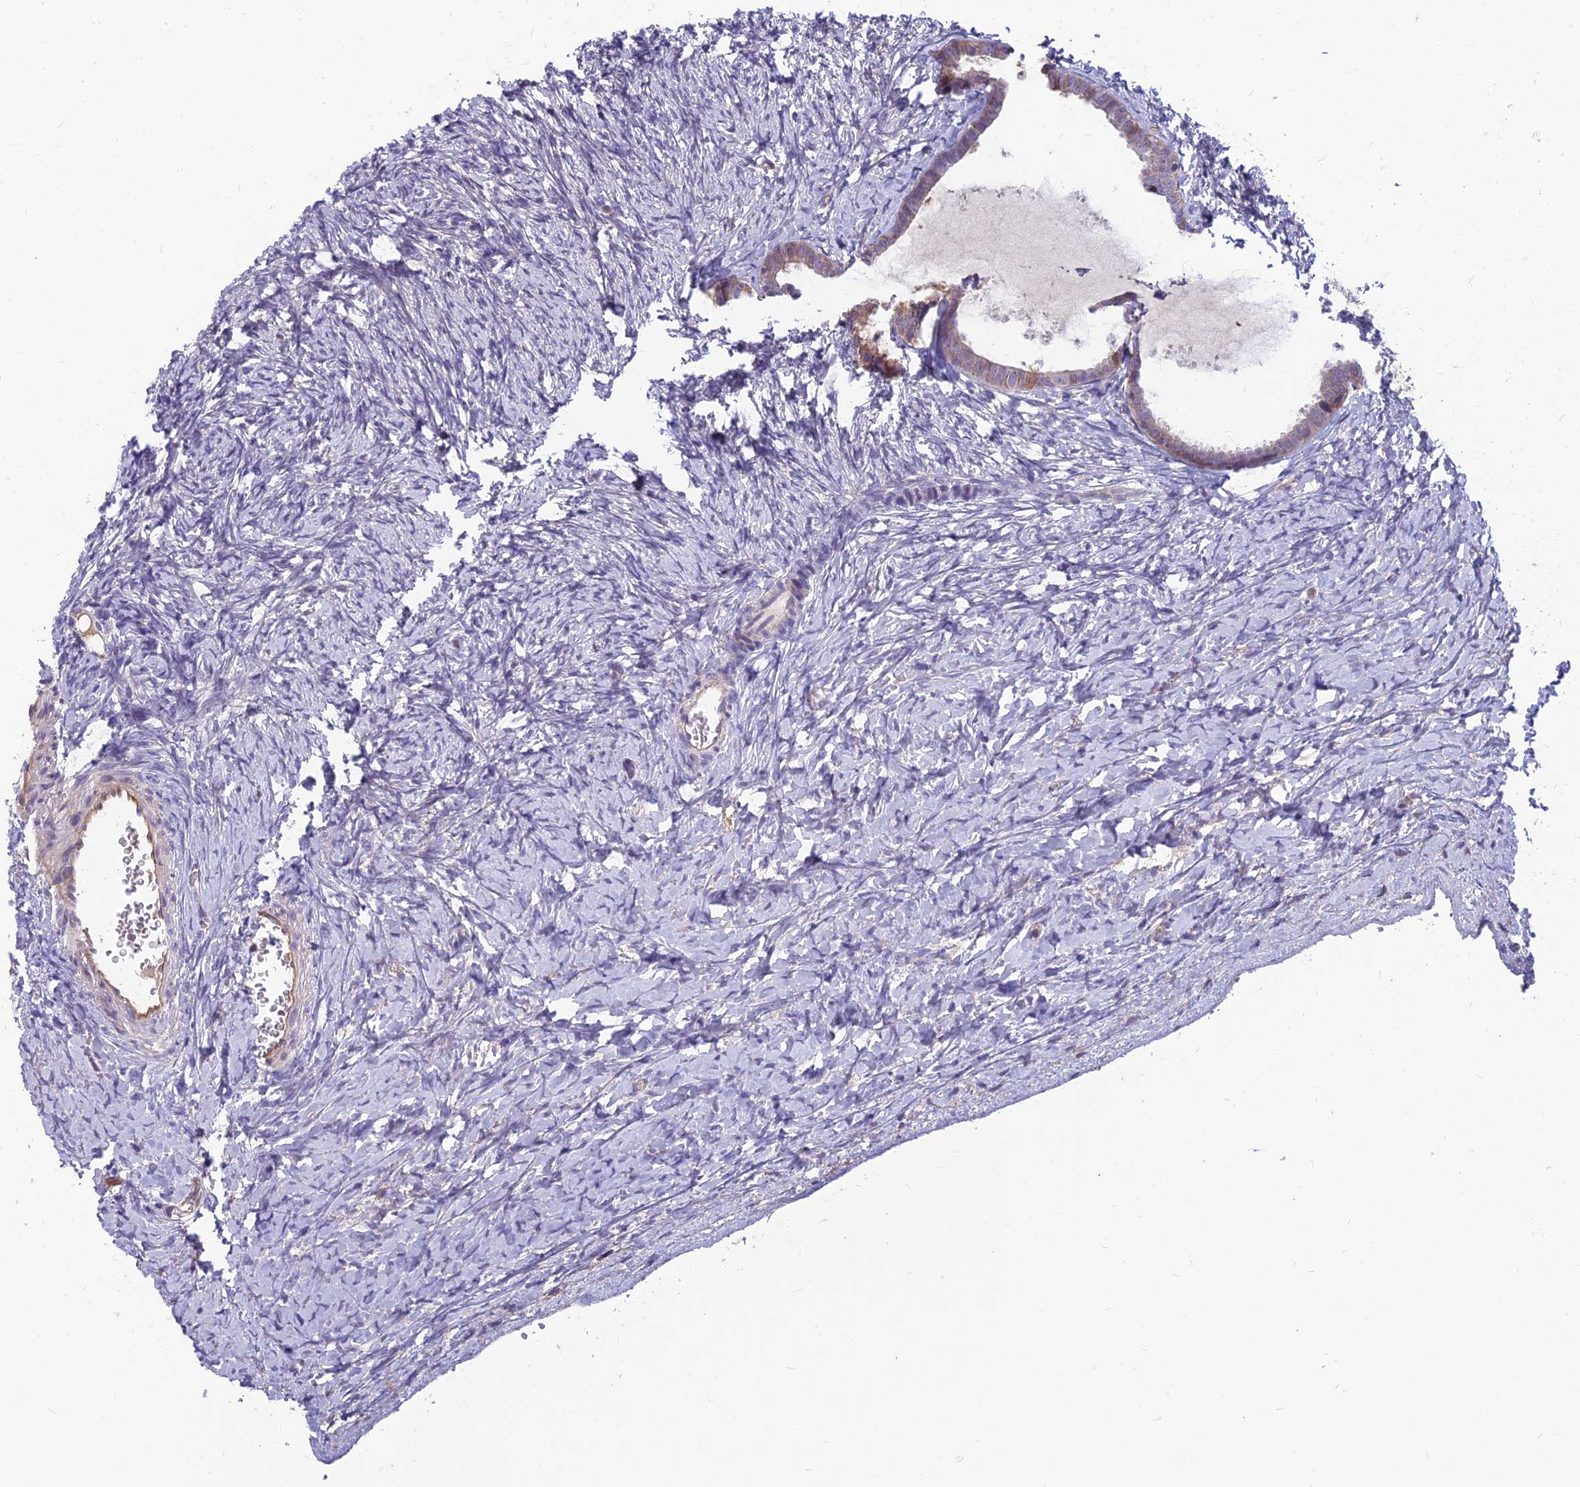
{"staining": {"intensity": "negative", "quantity": "none", "location": "none"}, "tissue": "ovary", "cell_type": "Ovarian stroma cells", "image_type": "normal", "snomed": [{"axis": "morphology", "description": "Normal tissue, NOS"}, {"axis": "morphology", "description": "Developmental malformation"}, {"axis": "topography", "description": "Ovary"}], "caption": "Immunohistochemistry histopathology image of unremarkable ovary stained for a protein (brown), which shows no staining in ovarian stroma cells.", "gene": "TSPAN15", "patient": {"sex": "female", "age": 39}}